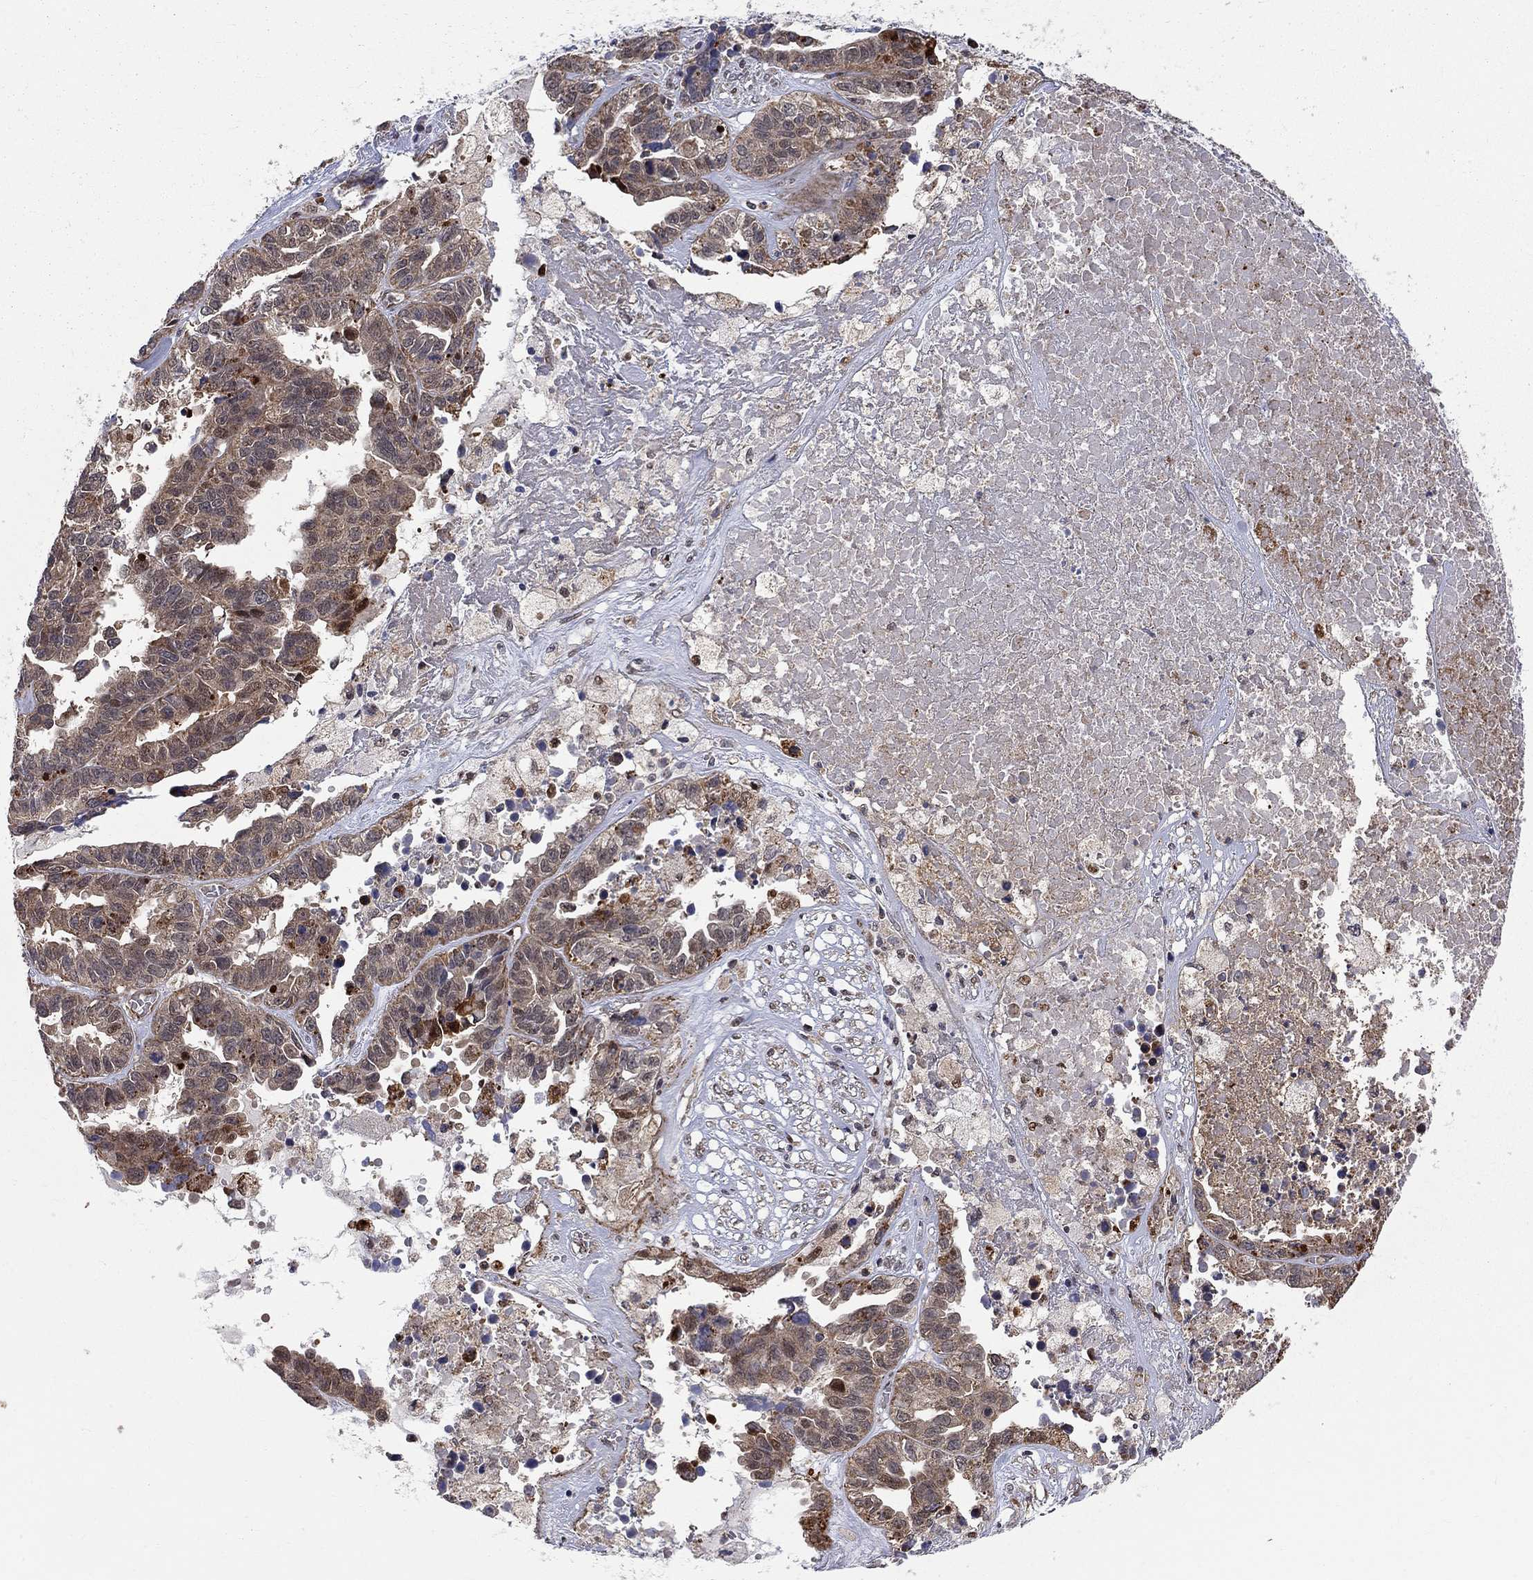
{"staining": {"intensity": "moderate", "quantity": "25%-75%", "location": "cytoplasmic/membranous"}, "tissue": "ovarian cancer", "cell_type": "Tumor cells", "image_type": "cancer", "snomed": [{"axis": "morphology", "description": "Cystadenocarcinoma, serous, NOS"}, {"axis": "topography", "description": "Ovary"}], "caption": "Brown immunohistochemical staining in ovarian serous cystadenocarcinoma demonstrates moderate cytoplasmic/membranous staining in about 25%-75% of tumor cells. The protein of interest is shown in brown color, while the nuclei are stained blue.", "gene": "ELOB", "patient": {"sex": "female", "age": 87}}